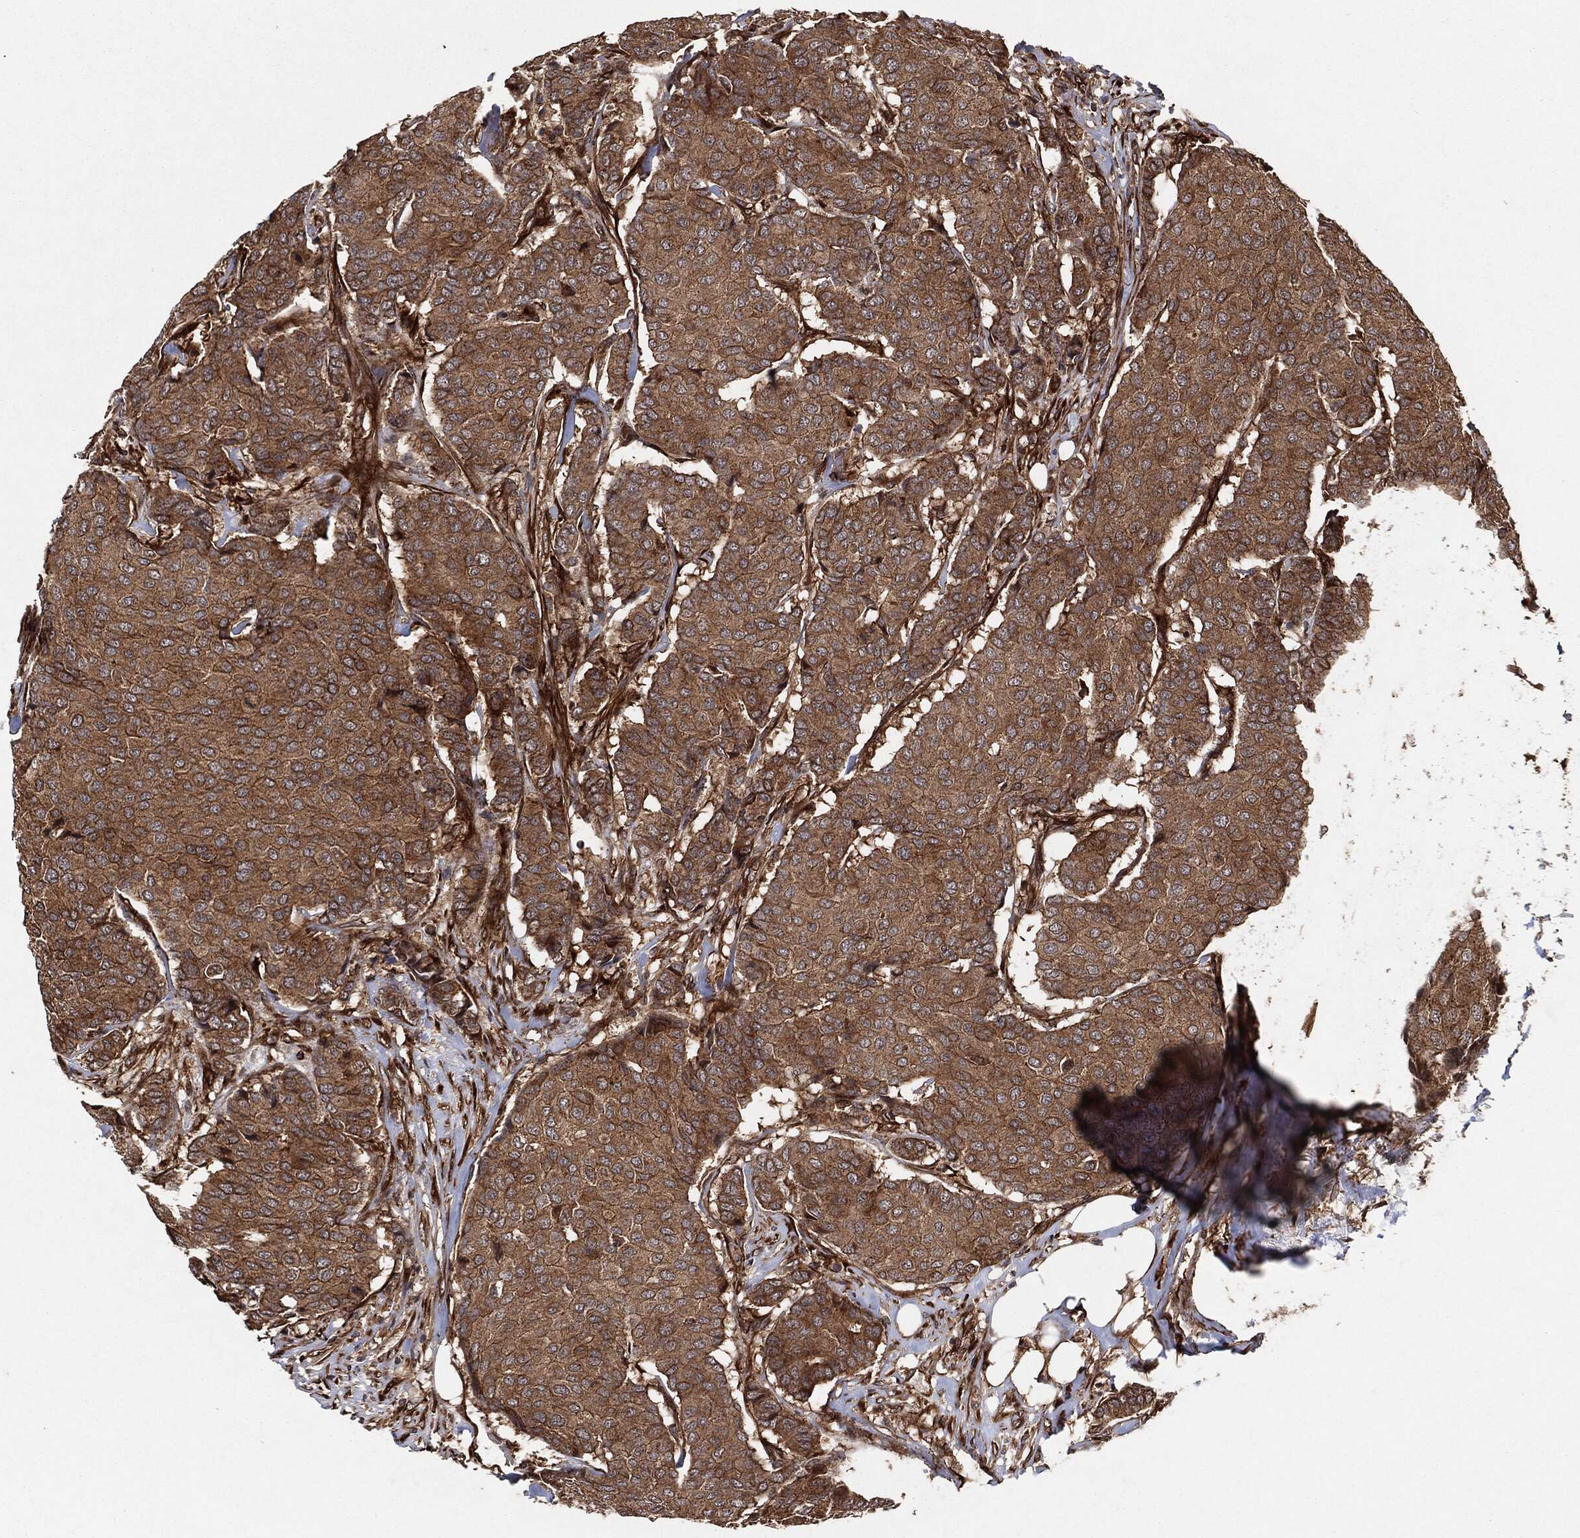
{"staining": {"intensity": "moderate", "quantity": ">75%", "location": "cytoplasmic/membranous"}, "tissue": "breast cancer", "cell_type": "Tumor cells", "image_type": "cancer", "snomed": [{"axis": "morphology", "description": "Duct carcinoma"}, {"axis": "topography", "description": "Breast"}], "caption": "Protein expression analysis of intraductal carcinoma (breast) reveals moderate cytoplasmic/membranous positivity in about >75% of tumor cells.", "gene": "BCAR1", "patient": {"sex": "female", "age": 75}}